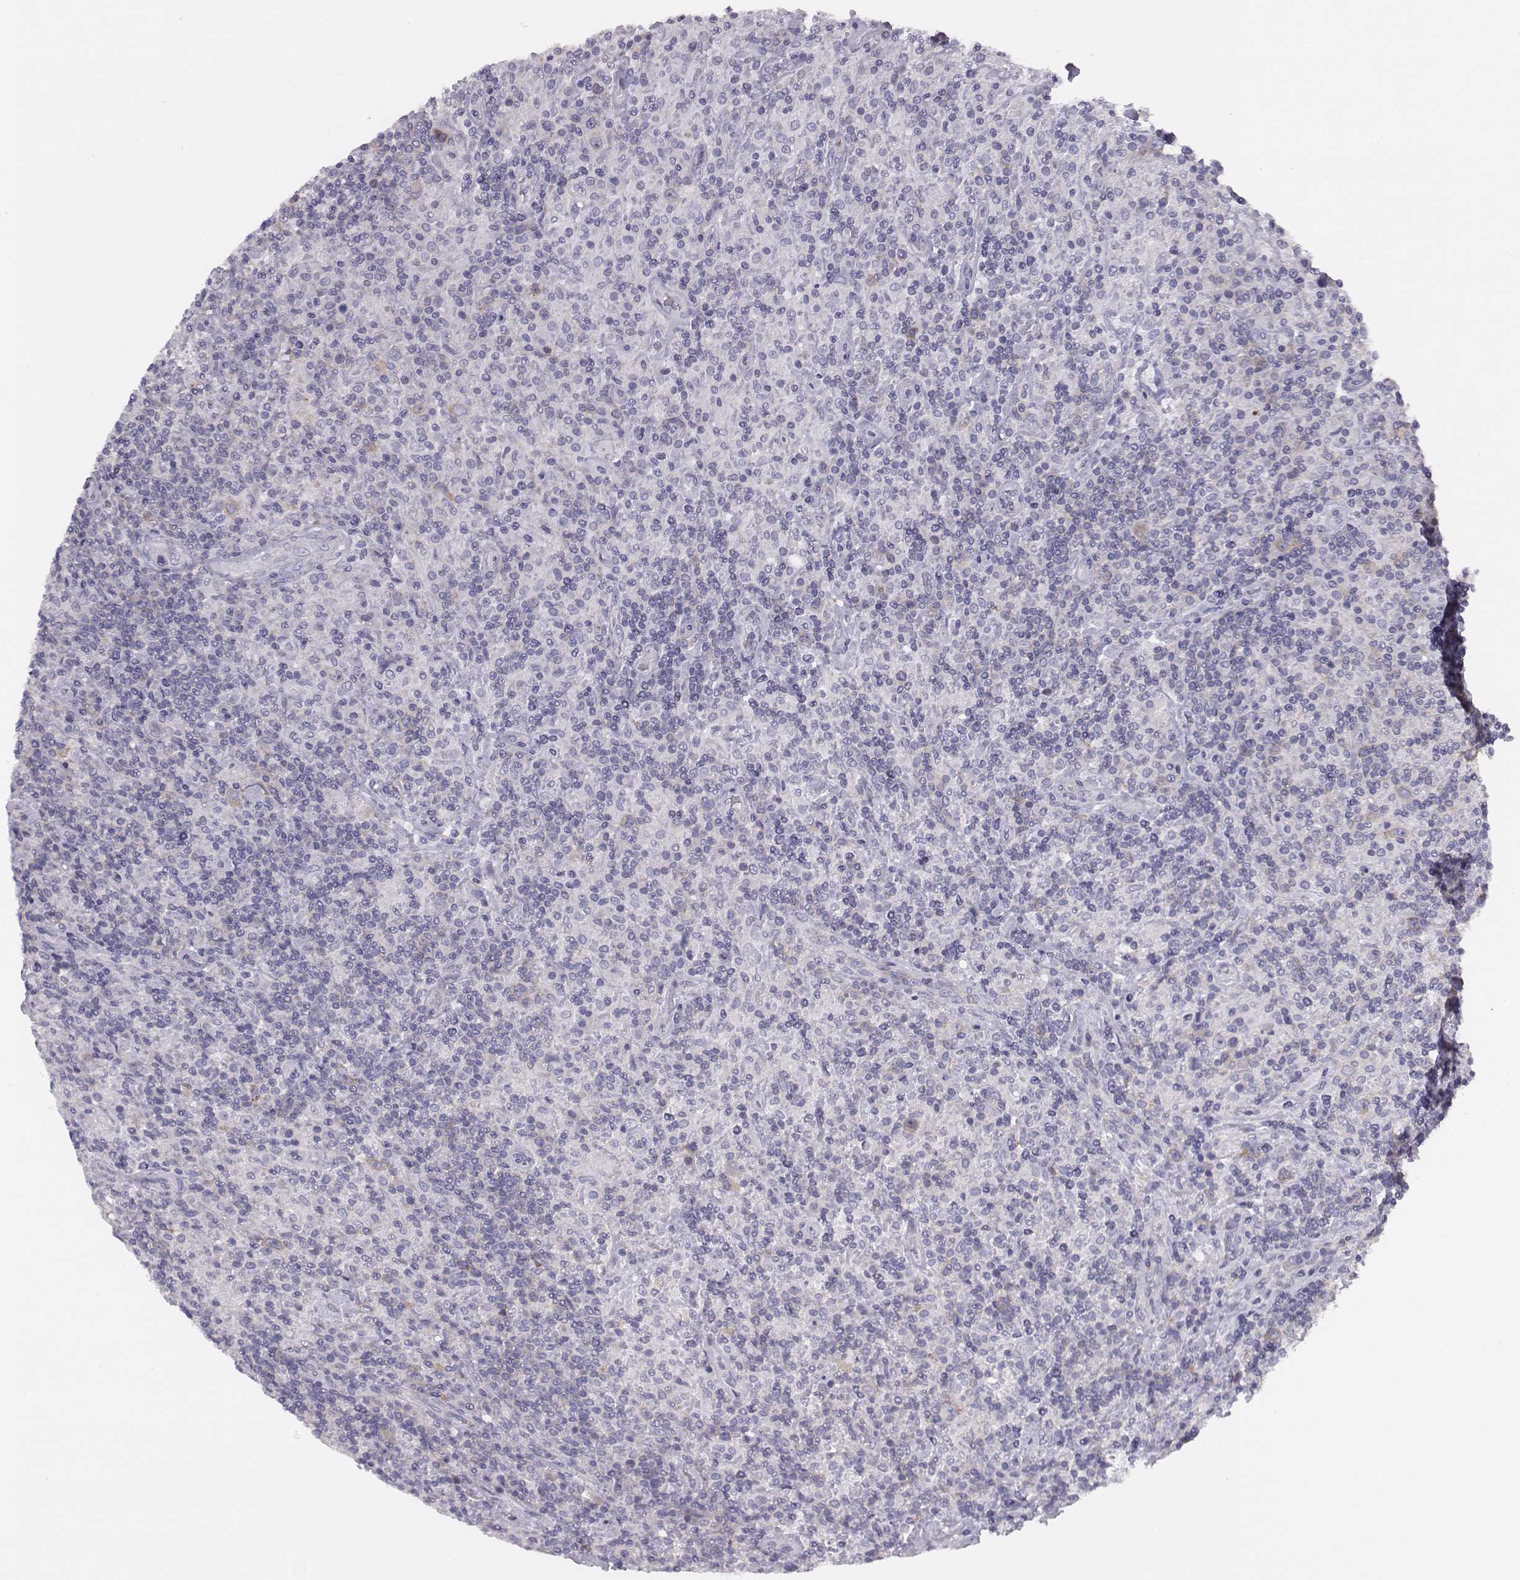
{"staining": {"intensity": "weak", "quantity": "25%-75%", "location": "cytoplasmic/membranous"}, "tissue": "lymphoma", "cell_type": "Tumor cells", "image_type": "cancer", "snomed": [{"axis": "morphology", "description": "Hodgkin's disease, NOS"}, {"axis": "topography", "description": "Lymph node"}], "caption": "IHC photomicrograph of neoplastic tissue: human lymphoma stained using immunohistochemistry displays low levels of weak protein expression localized specifically in the cytoplasmic/membranous of tumor cells, appearing as a cytoplasmic/membranous brown color.", "gene": "CHST14", "patient": {"sex": "male", "age": 70}}